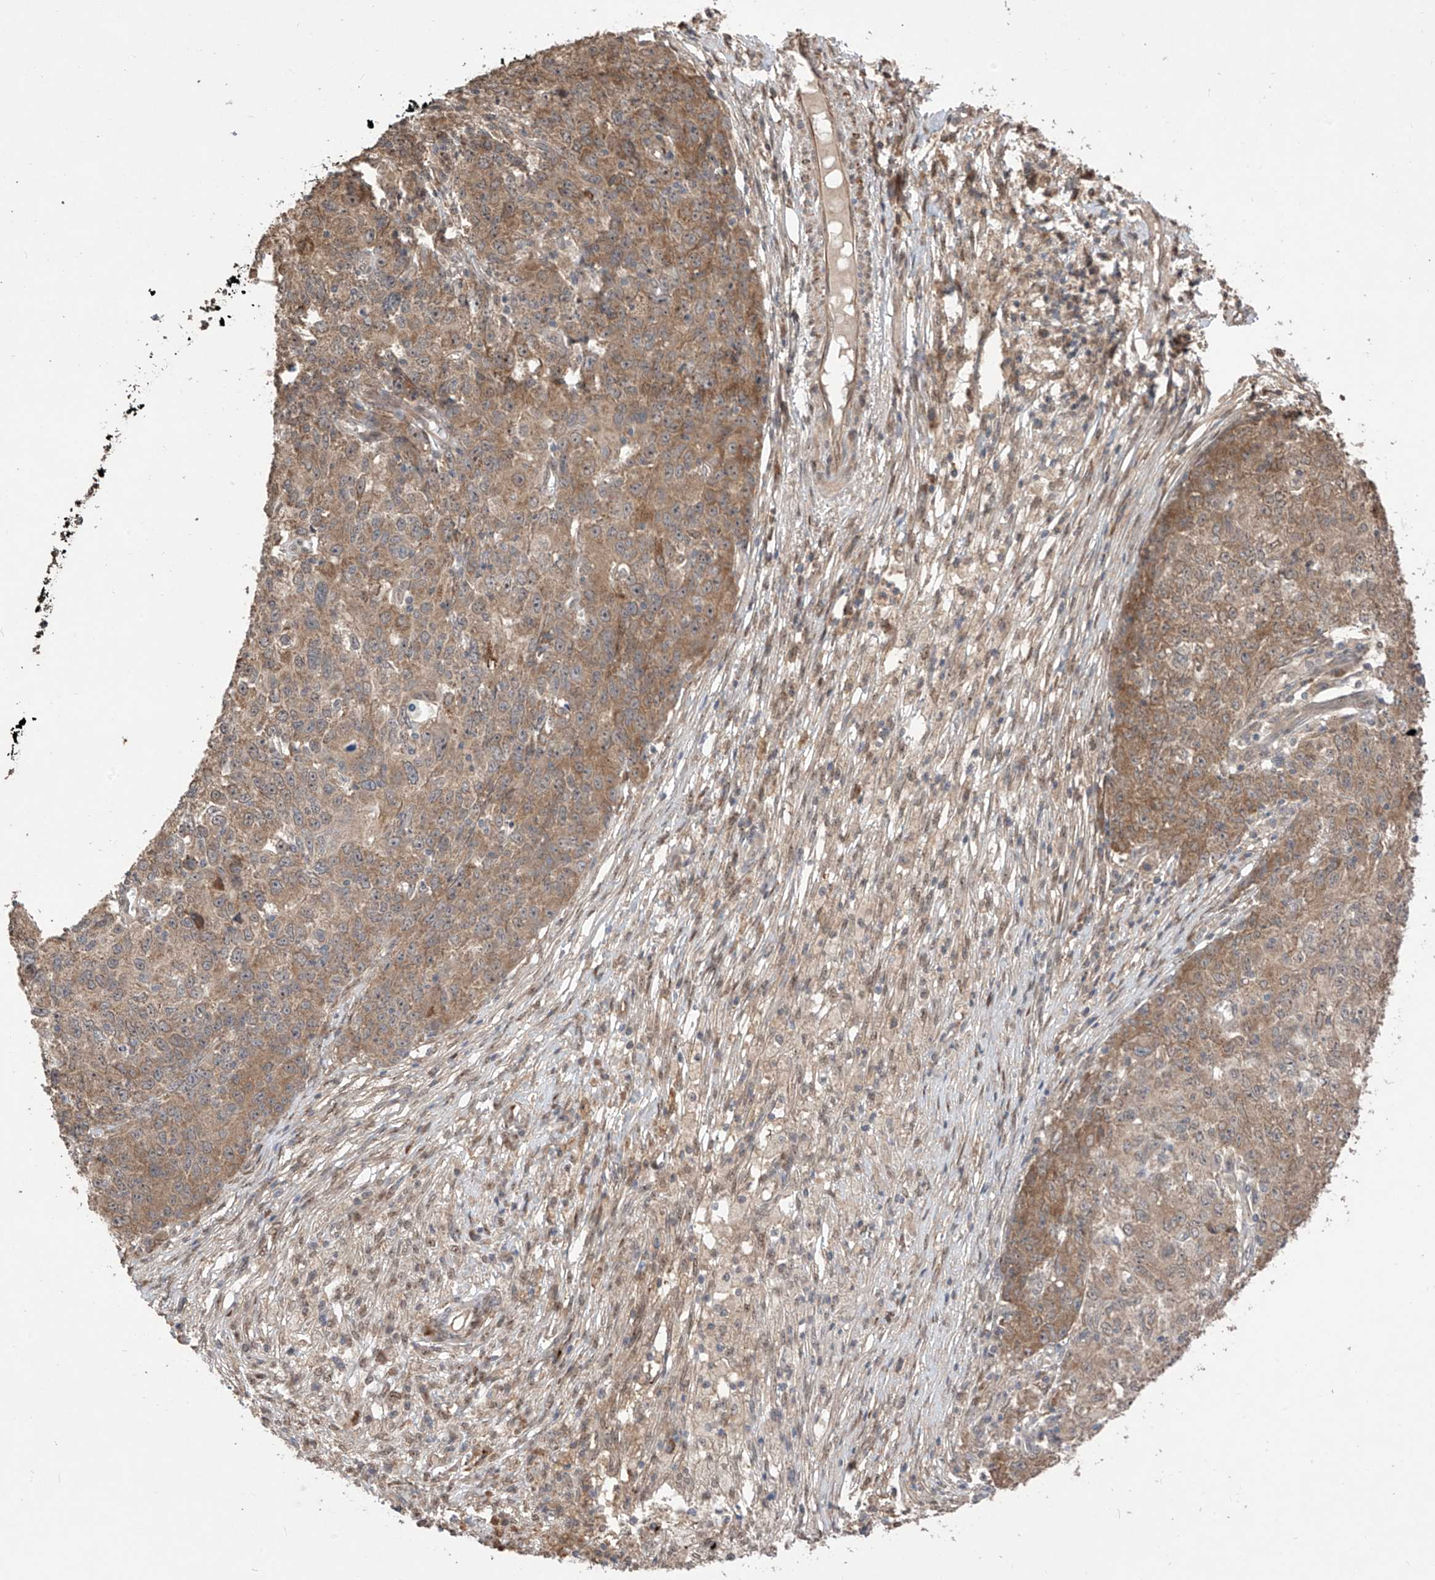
{"staining": {"intensity": "weak", "quantity": ">75%", "location": "cytoplasmic/membranous"}, "tissue": "ovarian cancer", "cell_type": "Tumor cells", "image_type": "cancer", "snomed": [{"axis": "morphology", "description": "Carcinoma, endometroid"}, {"axis": "topography", "description": "Ovary"}], "caption": "Immunohistochemical staining of ovarian cancer (endometroid carcinoma) reveals low levels of weak cytoplasmic/membranous expression in approximately >75% of tumor cells.", "gene": "LATS1", "patient": {"sex": "female", "age": 42}}